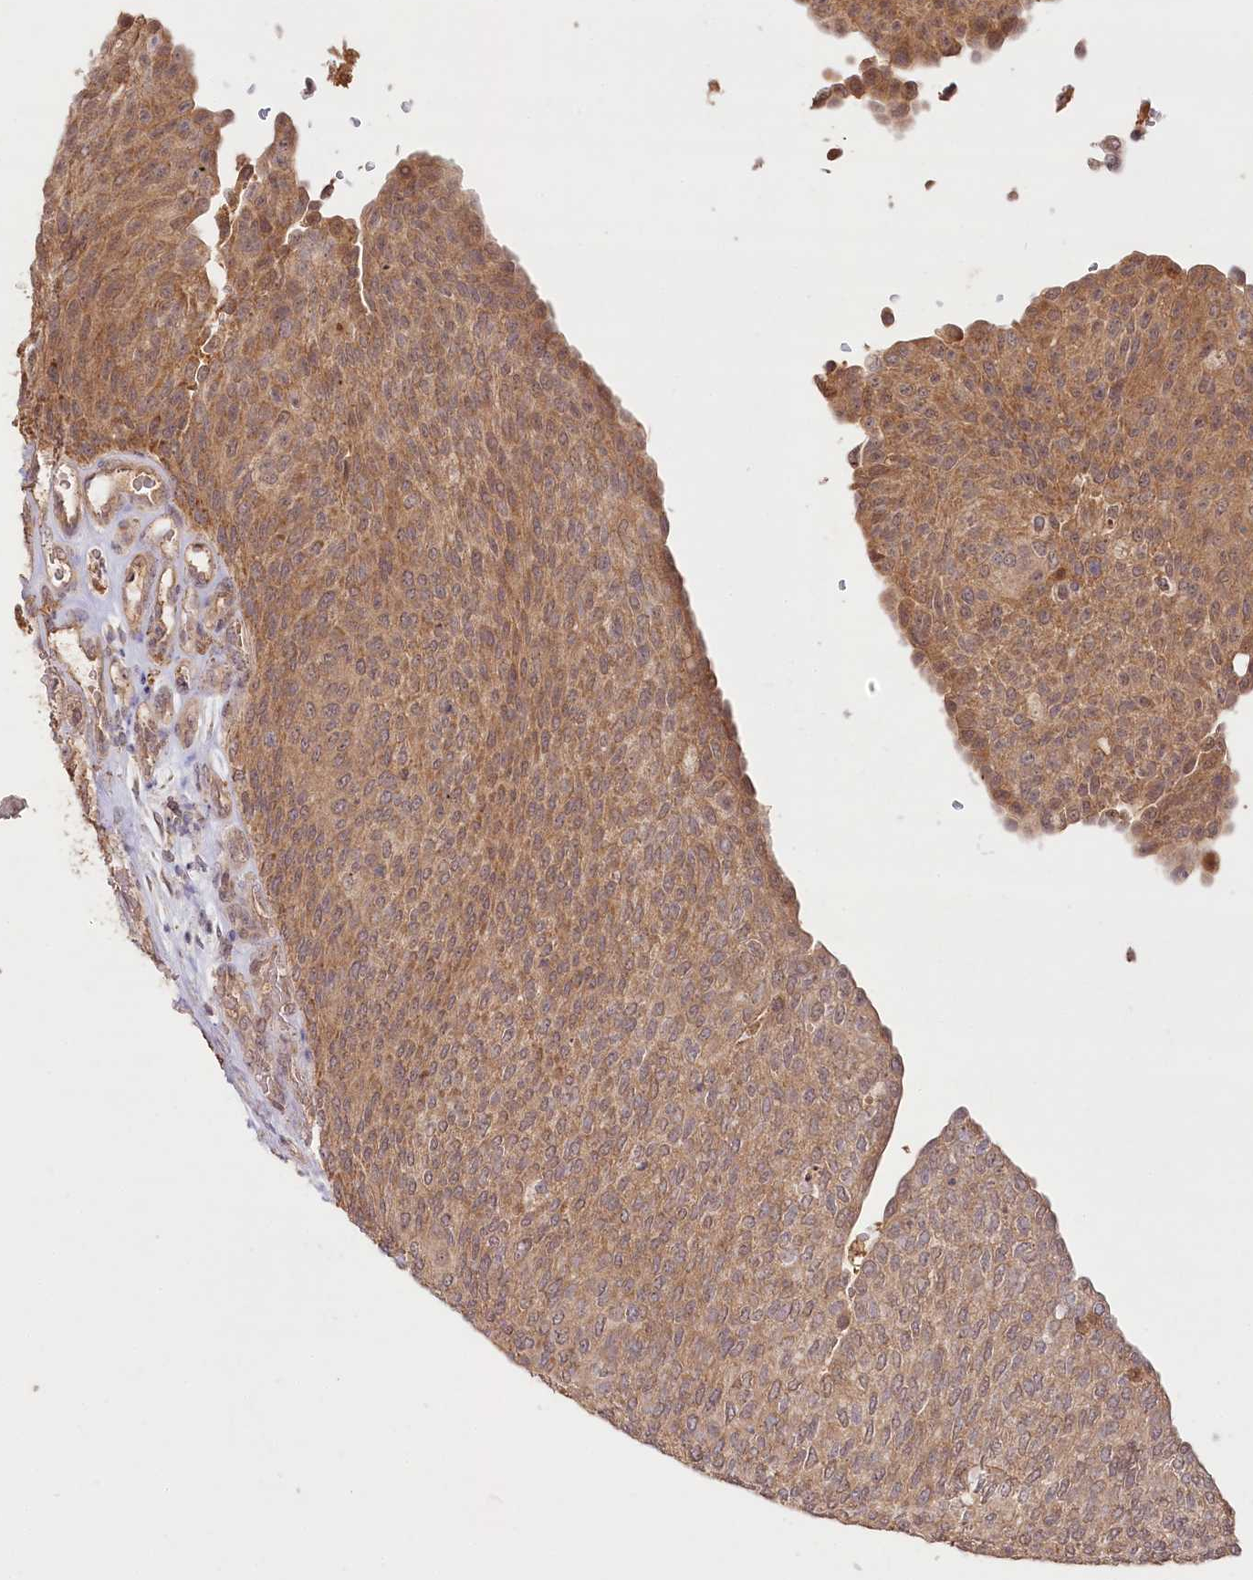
{"staining": {"intensity": "moderate", "quantity": ">75%", "location": "cytoplasmic/membranous"}, "tissue": "urothelial cancer", "cell_type": "Tumor cells", "image_type": "cancer", "snomed": [{"axis": "morphology", "description": "Urothelial carcinoma, Low grade"}, {"axis": "topography", "description": "Urinary bladder"}], "caption": "DAB immunohistochemical staining of human urothelial cancer demonstrates moderate cytoplasmic/membranous protein staining in approximately >75% of tumor cells.", "gene": "IRAK1BP1", "patient": {"sex": "female", "age": 79}}